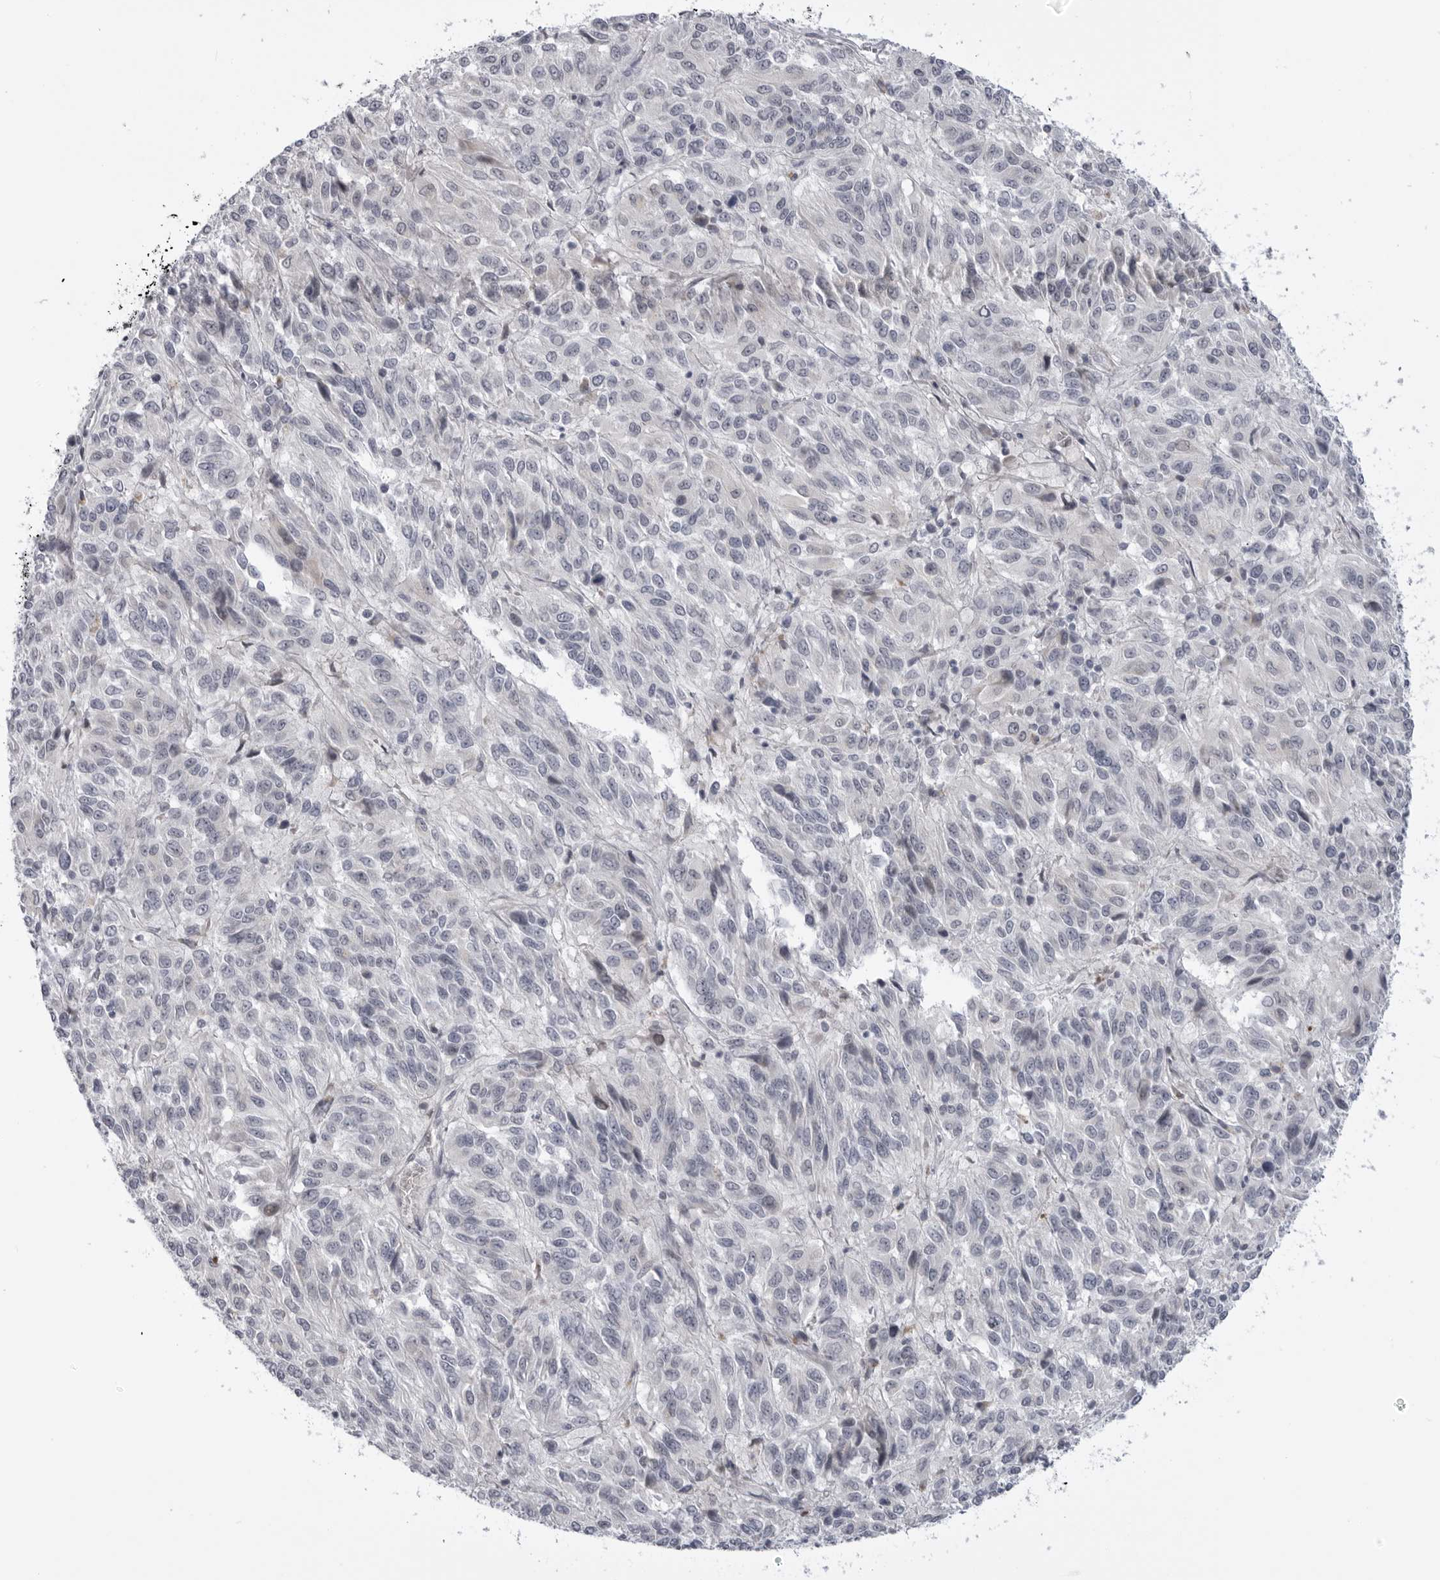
{"staining": {"intensity": "negative", "quantity": "none", "location": "none"}, "tissue": "melanoma", "cell_type": "Tumor cells", "image_type": "cancer", "snomed": [{"axis": "morphology", "description": "Malignant melanoma, Metastatic site"}, {"axis": "topography", "description": "Lung"}], "caption": "Malignant melanoma (metastatic site) stained for a protein using immunohistochemistry shows no staining tumor cells.", "gene": "LRRC45", "patient": {"sex": "male", "age": 64}}